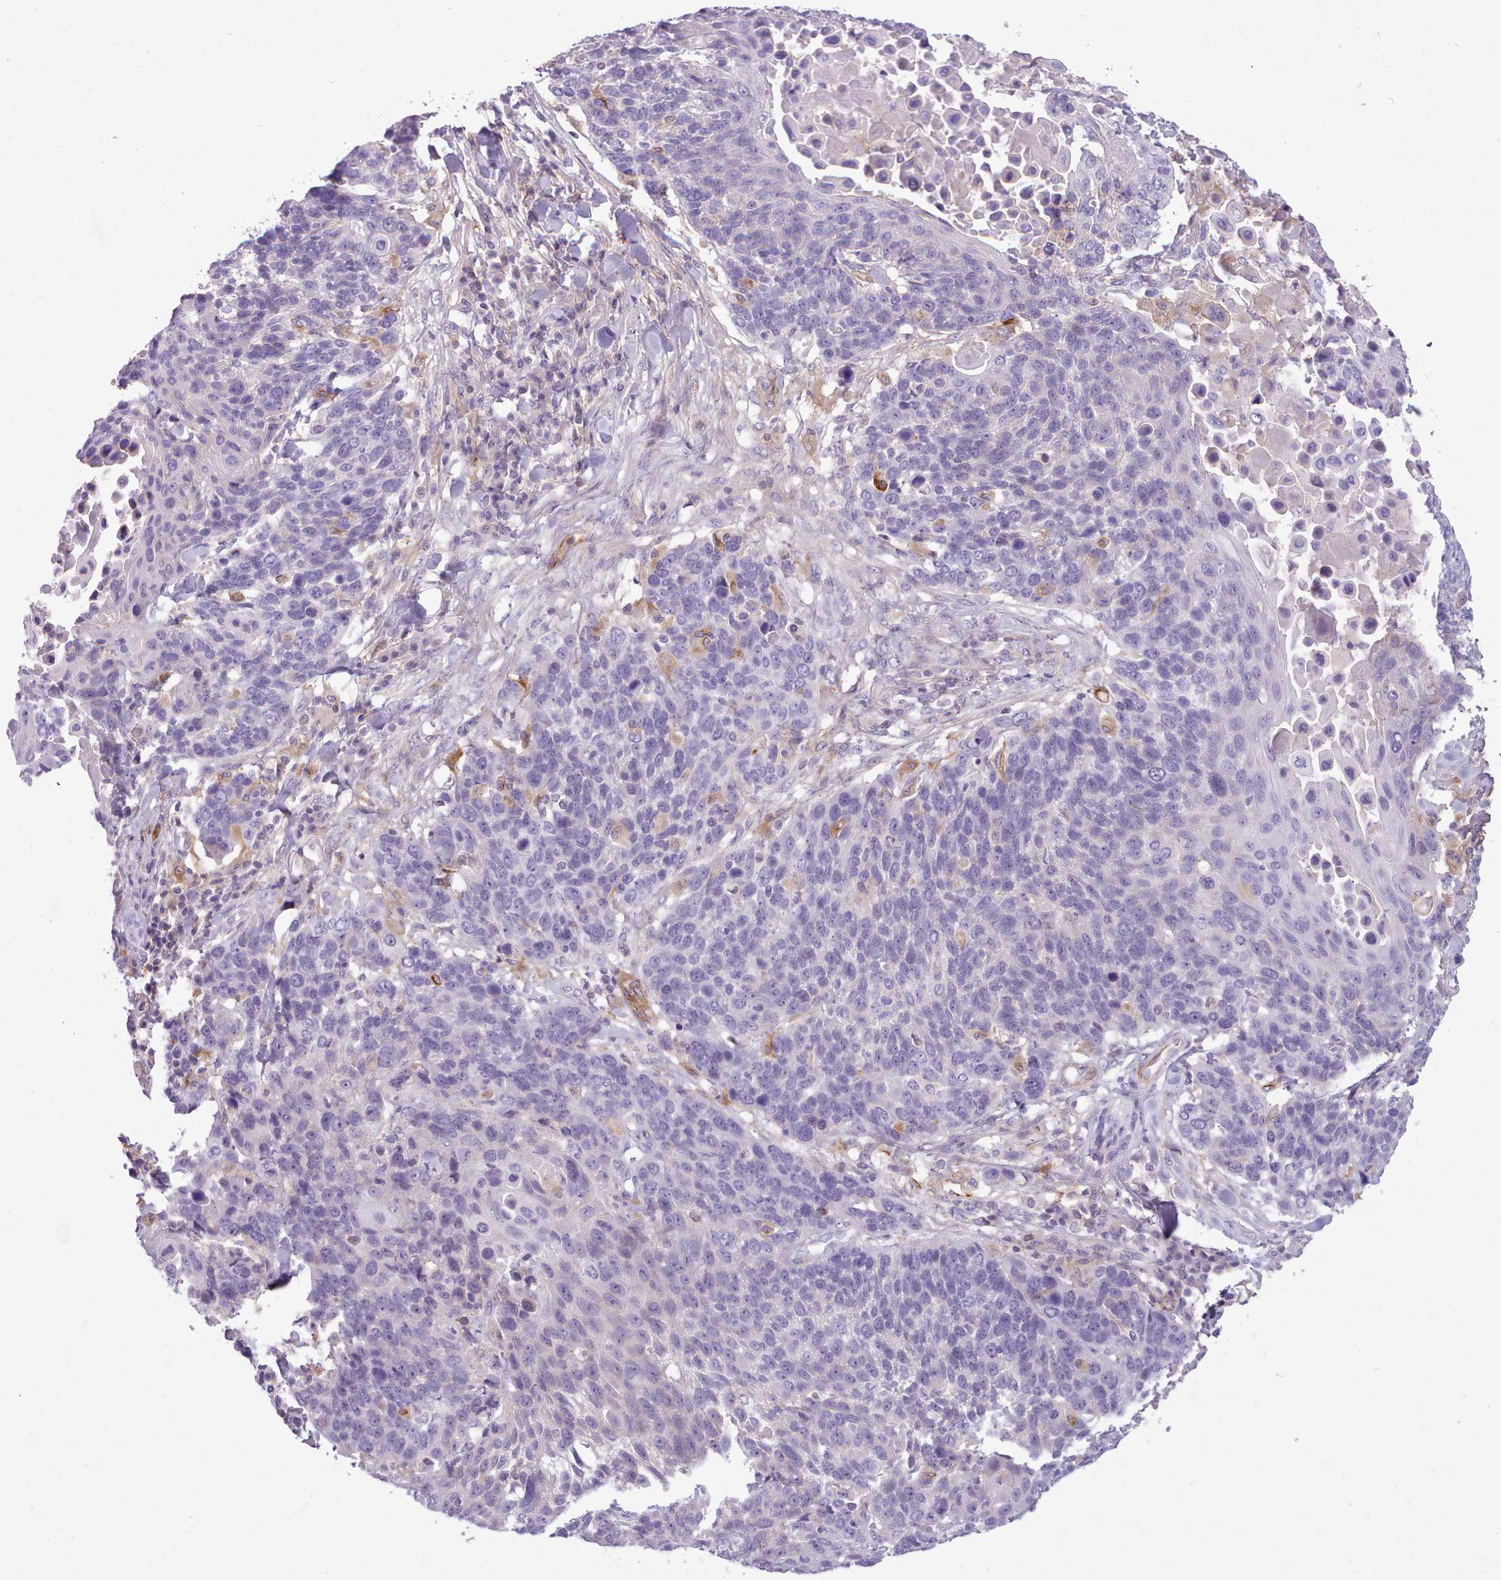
{"staining": {"intensity": "negative", "quantity": "none", "location": "none"}, "tissue": "lung cancer", "cell_type": "Tumor cells", "image_type": "cancer", "snomed": [{"axis": "morphology", "description": "Squamous cell carcinoma, NOS"}, {"axis": "topography", "description": "Lung"}], "caption": "Tumor cells show no significant staining in lung cancer (squamous cell carcinoma). Nuclei are stained in blue.", "gene": "CYP2A13", "patient": {"sex": "male", "age": 66}}